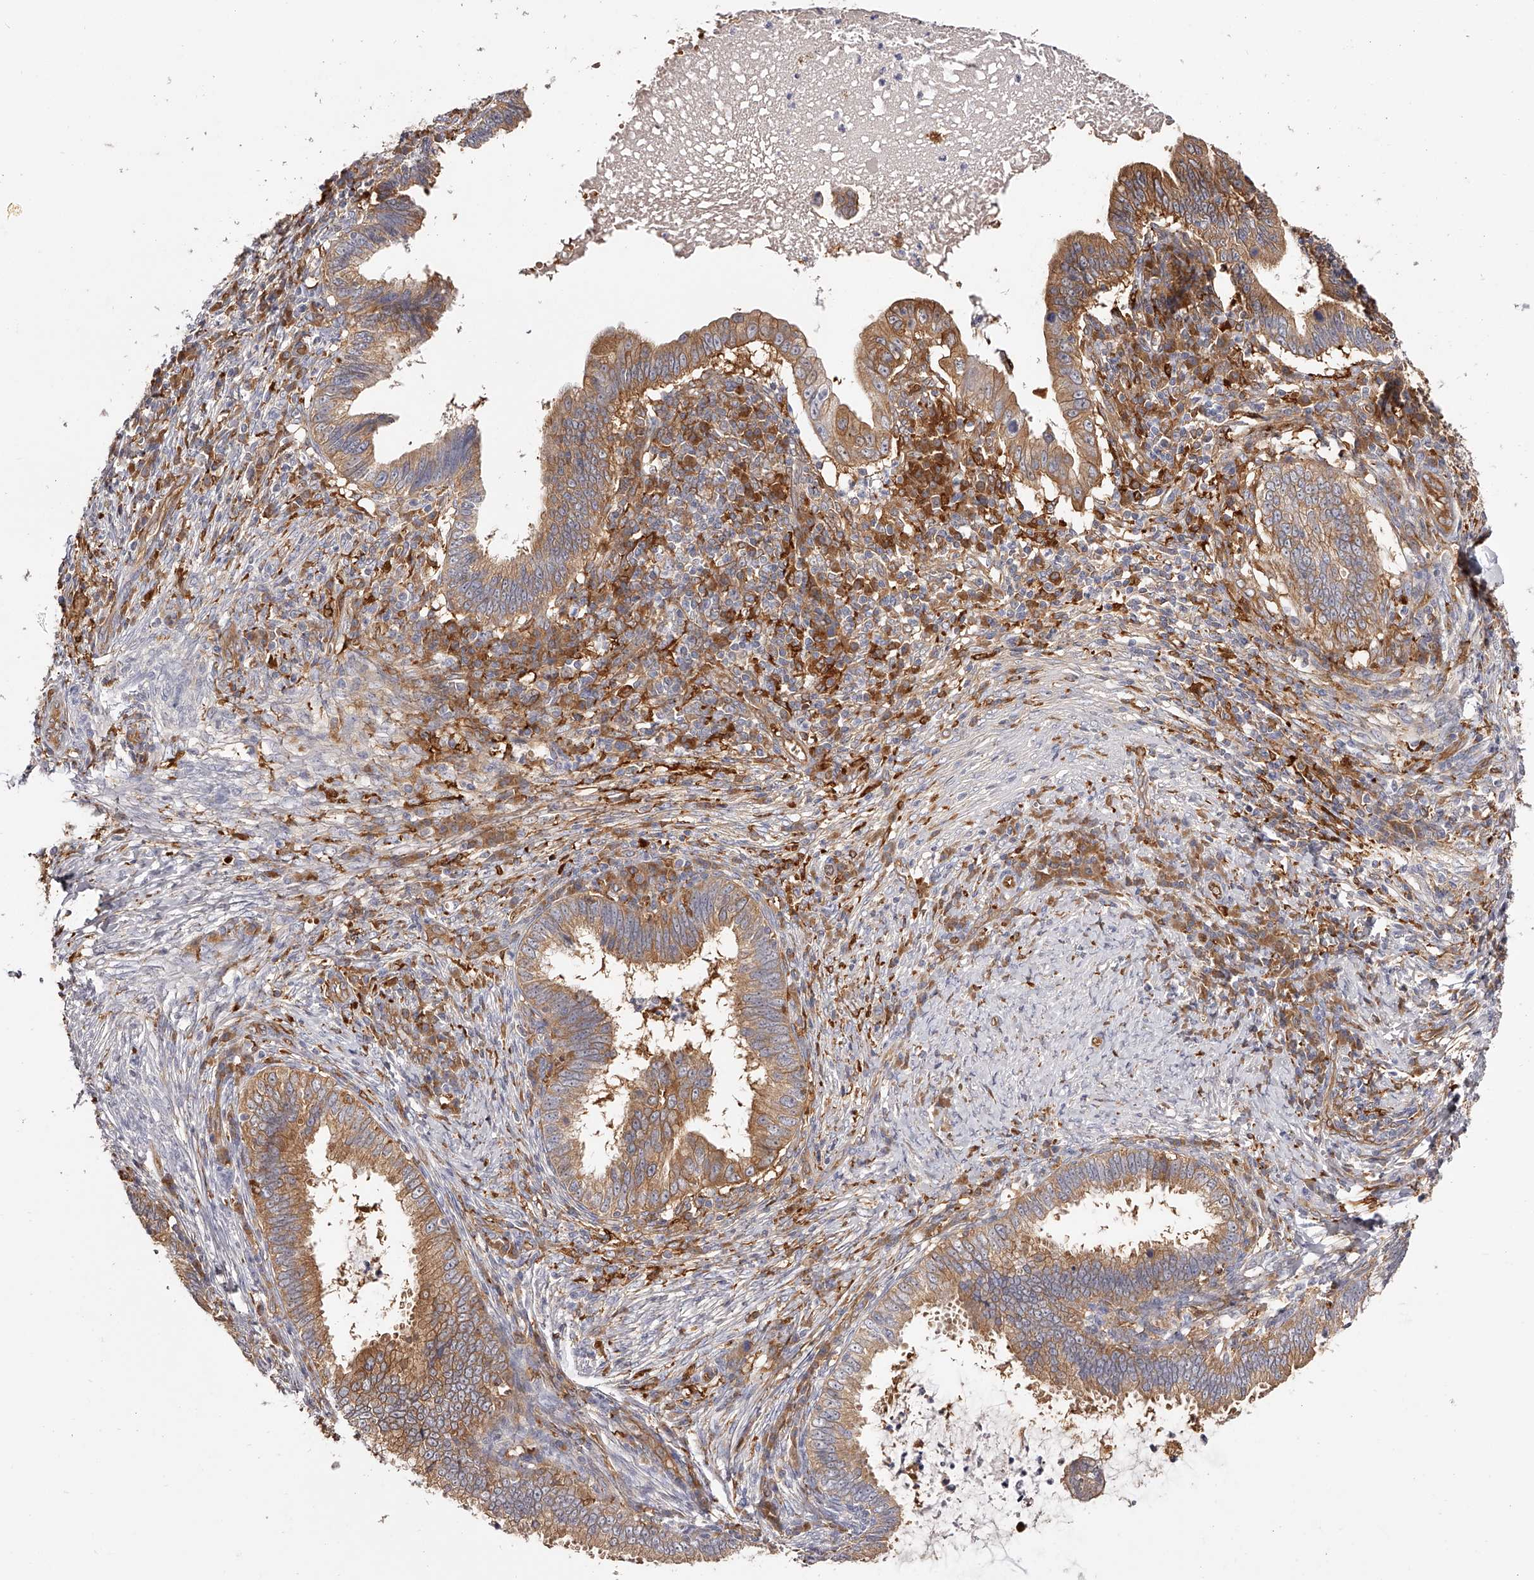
{"staining": {"intensity": "moderate", "quantity": ">75%", "location": "cytoplasmic/membranous"}, "tissue": "cervical cancer", "cell_type": "Tumor cells", "image_type": "cancer", "snomed": [{"axis": "morphology", "description": "Adenocarcinoma, NOS"}, {"axis": "topography", "description": "Cervix"}], "caption": "DAB immunohistochemical staining of cervical cancer (adenocarcinoma) shows moderate cytoplasmic/membranous protein expression in approximately >75% of tumor cells. (Brightfield microscopy of DAB IHC at high magnification).", "gene": "LAP3", "patient": {"sex": "female", "age": 36}}